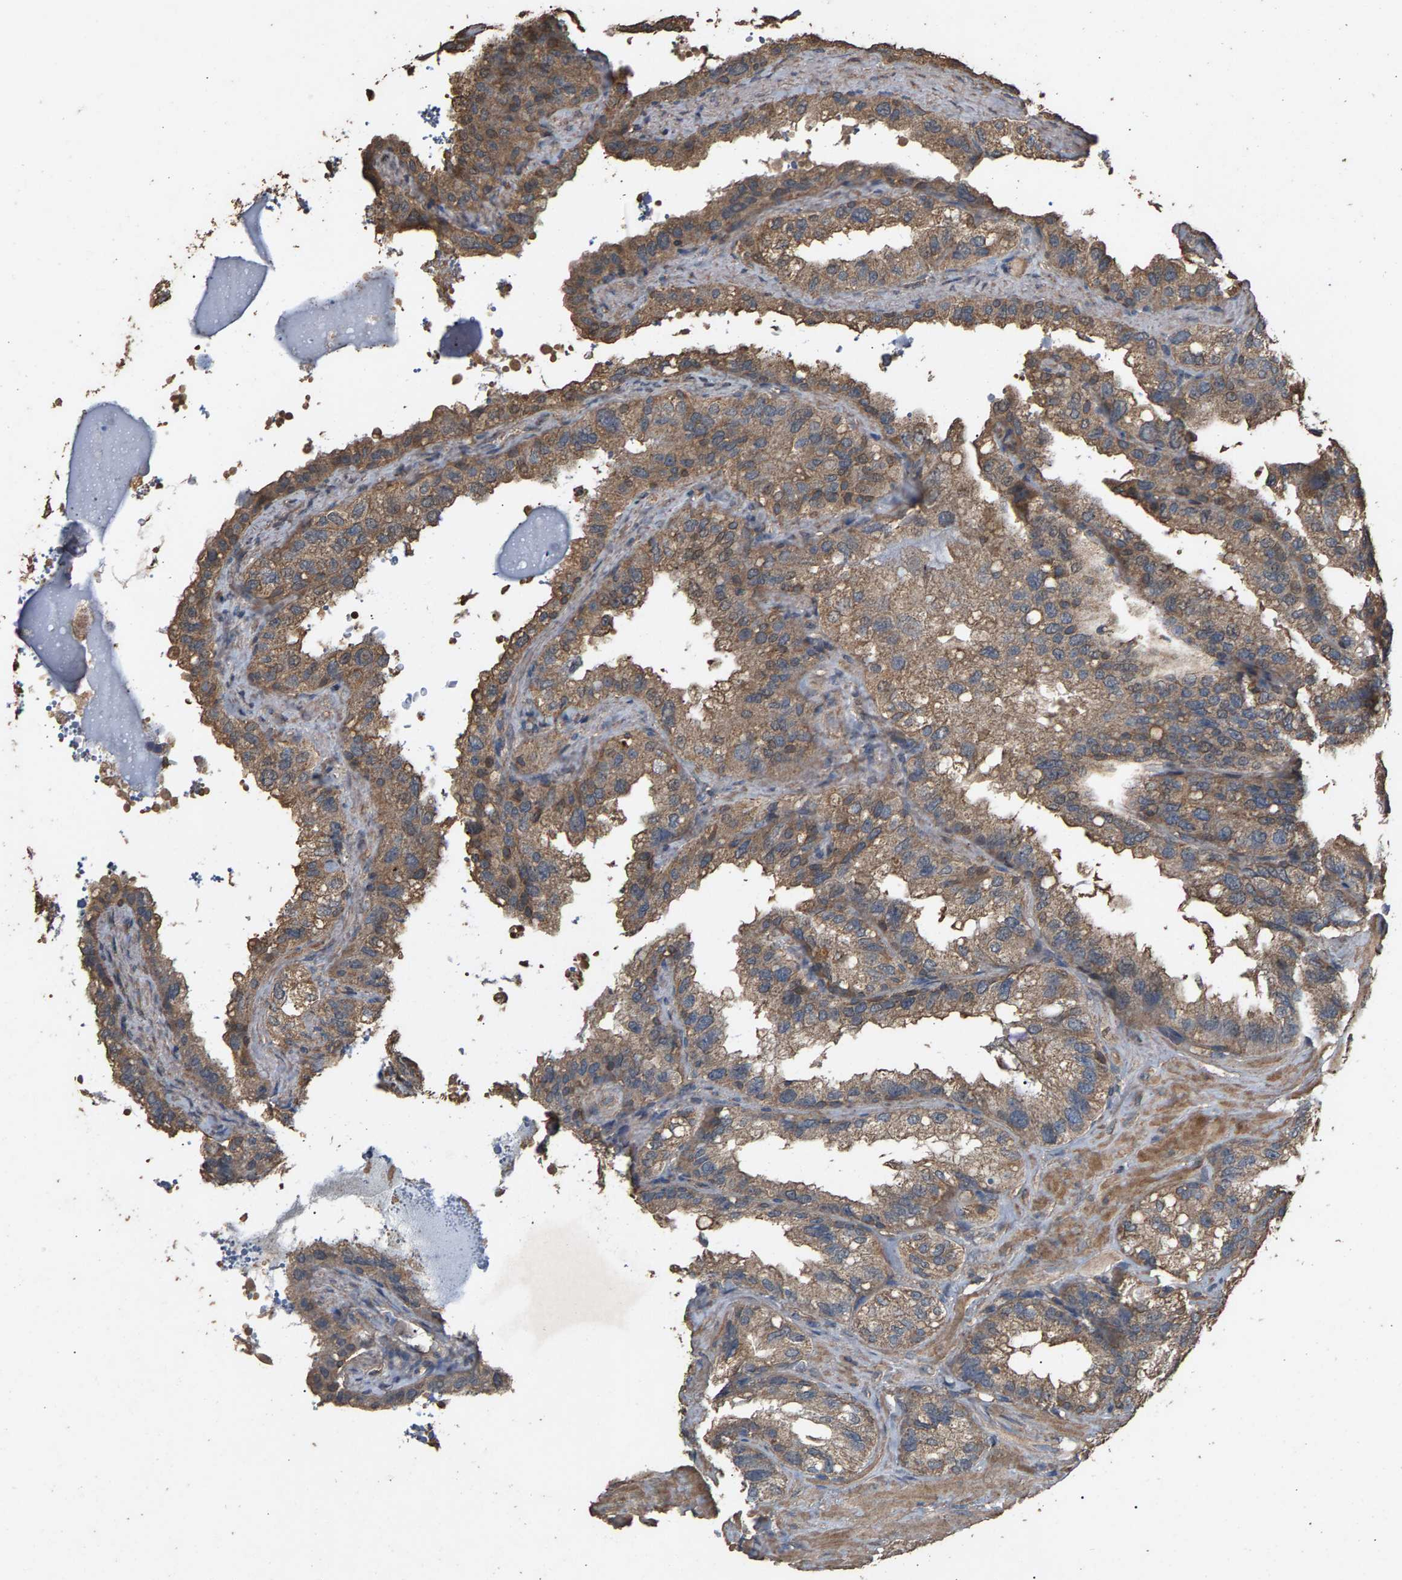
{"staining": {"intensity": "moderate", "quantity": ">75%", "location": "cytoplasmic/membranous"}, "tissue": "seminal vesicle", "cell_type": "Glandular cells", "image_type": "normal", "snomed": [{"axis": "morphology", "description": "Normal tissue, NOS"}, {"axis": "topography", "description": "Seminal veicle"}], "caption": "A high-resolution histopathology image shows IHC staining of normal seminal vesicle, which exhibits moderate cytoplasmic/membranous positivity in about >75% of glandular cells. (brown staining indicates protein expression, while blue staining denotes nuclei).", "gene": "HTRA3", "patient": {"sex": "male", "age": 68}}